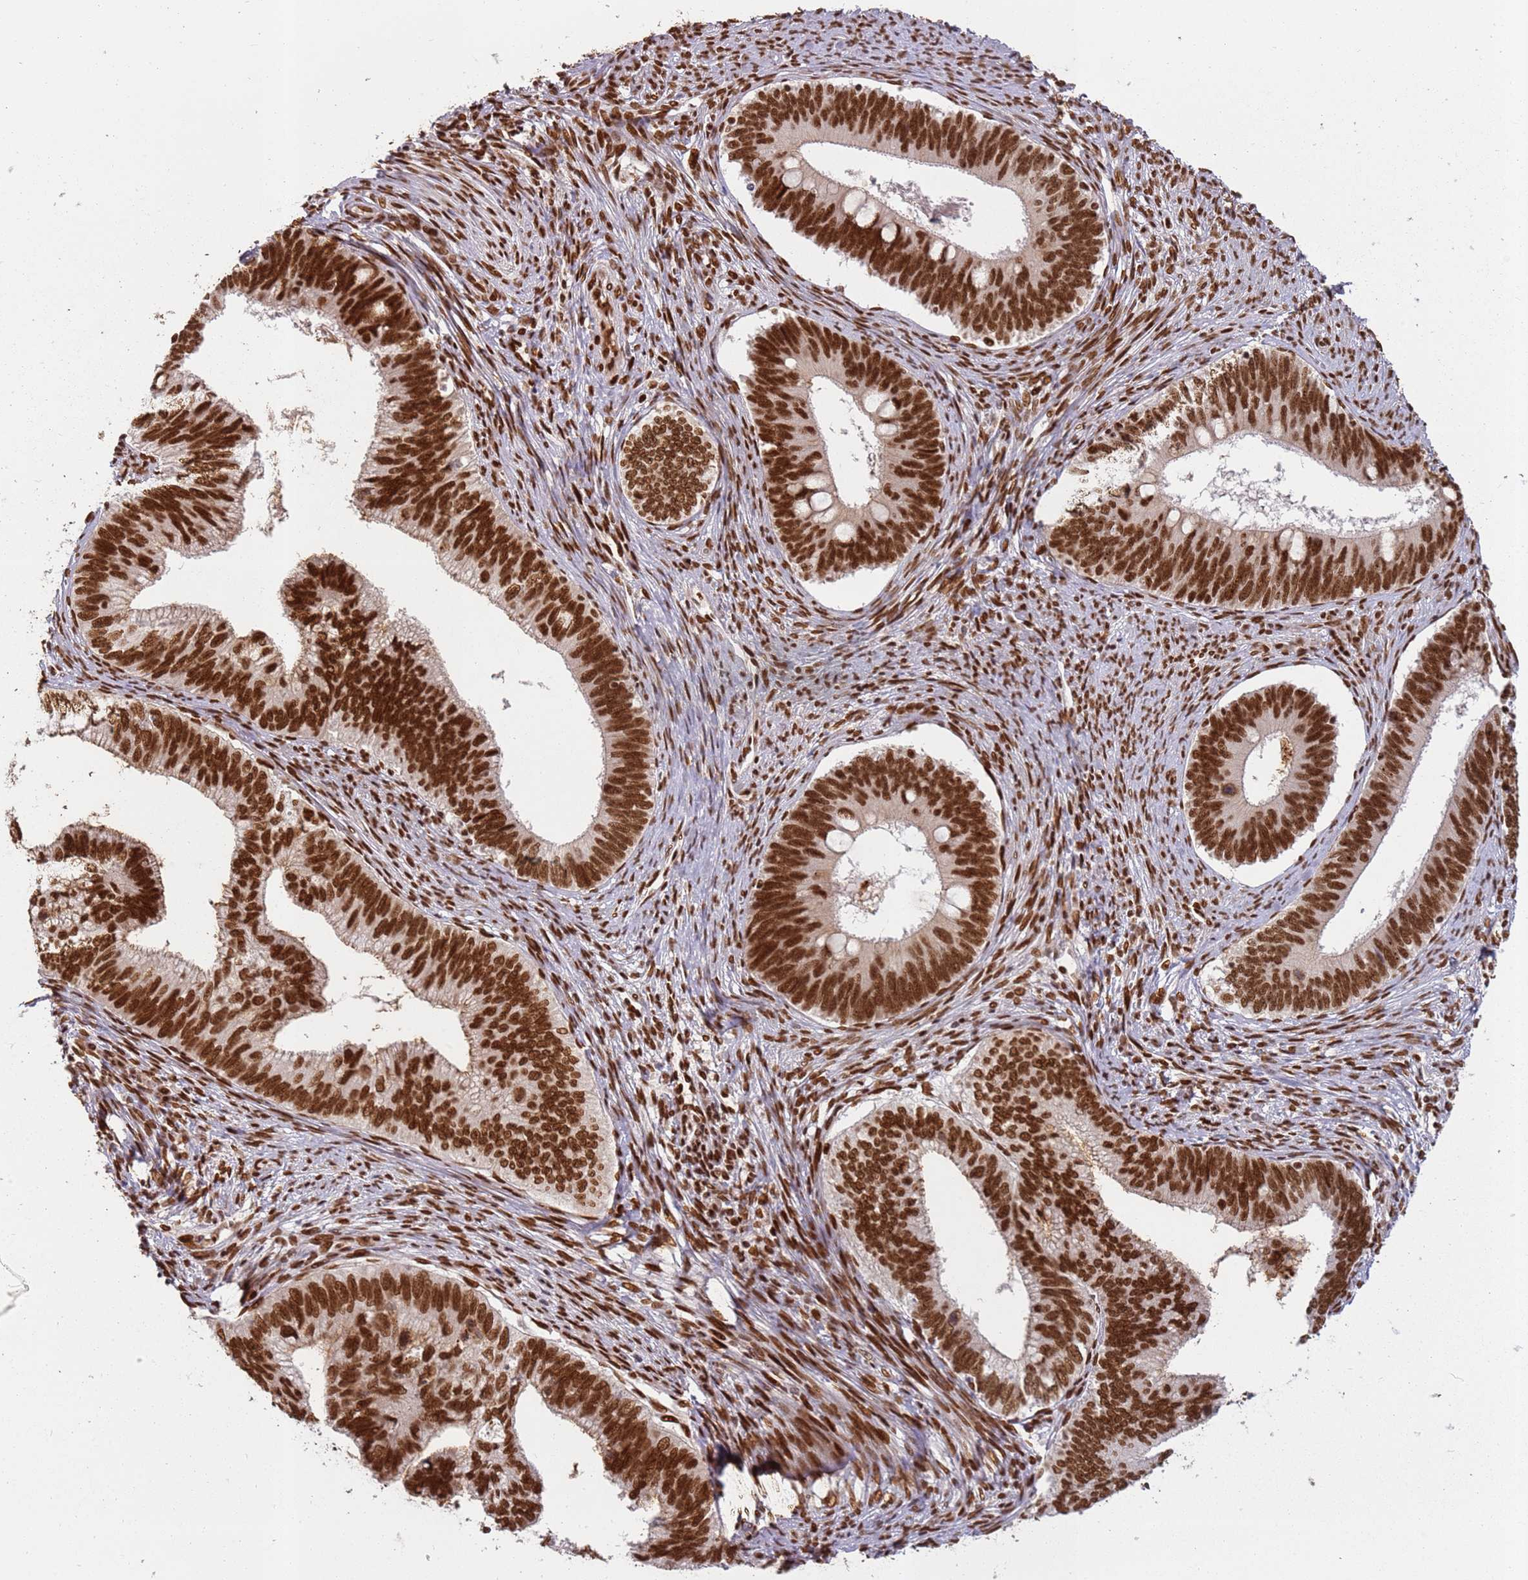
{"staining": {"intensity": "strong", "quantity": ">75%", "location": "nuclear"}, "tissue": "cervical cancer", "cell_type": "Tumor cells", "image_type": "cancer", "snomed": [{"axis": "morphology", "description": "Adenocarcinoma, NOS"}, {"axis": "topography", "description": "Cervix"}], "caption": "High-magnification brightfield microscopy of cervical cancer stained with DAB (3,3'-diaminobenzidine) (brown) and counterstained with hematoxylin (blue). tumor cells exhibit strong nuclear expression is present in about>75% of cells.", "gene": "TENT4A", "patient": {"sex": "female", "age": 42}}